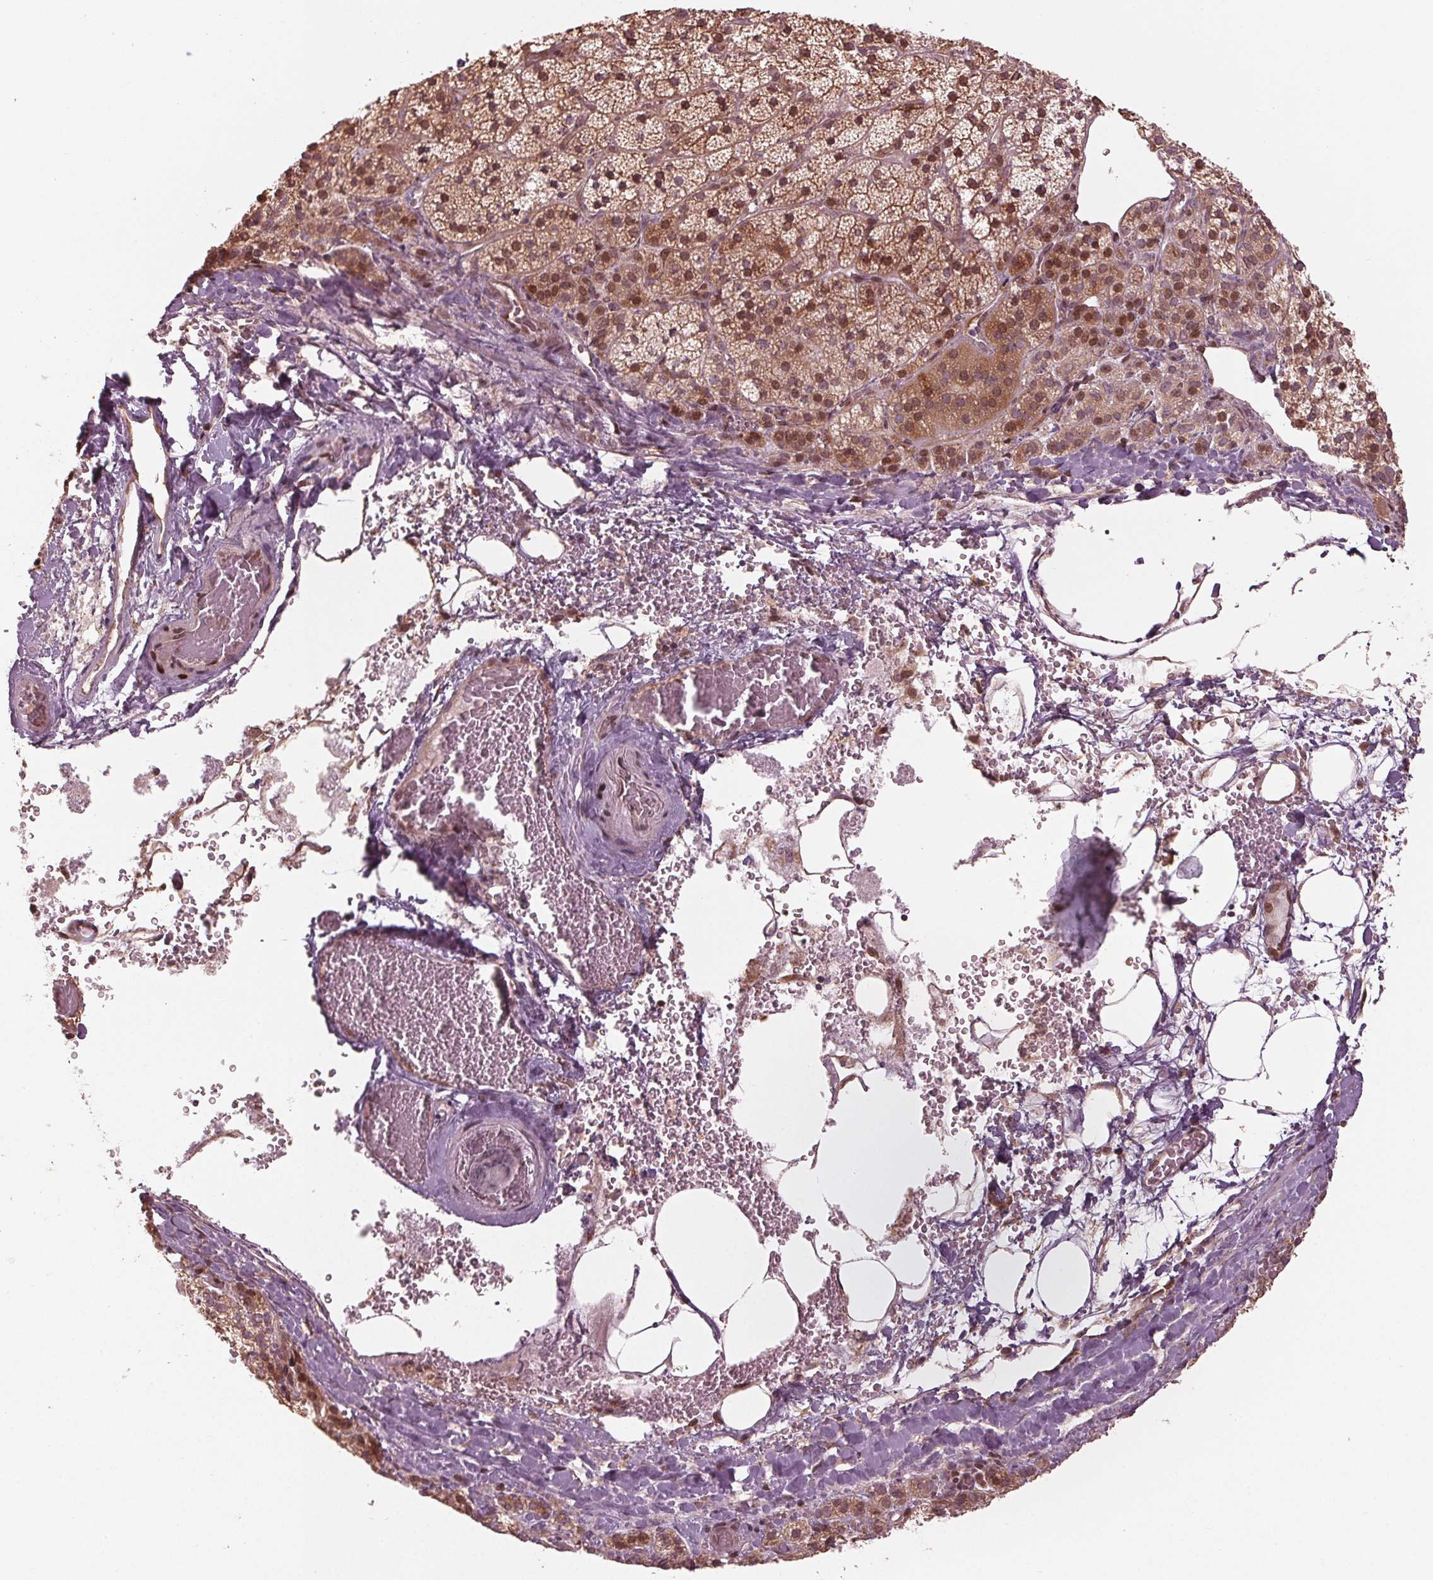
{"staining": {"intensity": "moderate", "quantity": ">75%", "location": "cytoplasmic/membranous,nuclear"}, "tissue": "adrenal gland", "cell_type": "Glandular cells", "image_type": "normal", "snomed": [{"axis": "morphology", "description": "Normal tissue, NOS"}, {"axis": "topography", "description": "Adrenal gland"}], "caption": "Protein expression analysis of normal human adrenal gland reveals moderate cytoplasmic/membranous,nuclear expression in about >75% of glandular cells. (Brightfield microscopy of DAB IHC at high magnification).", "gene": "CMIP", "patient": {"sex": "male", "age": 53}}